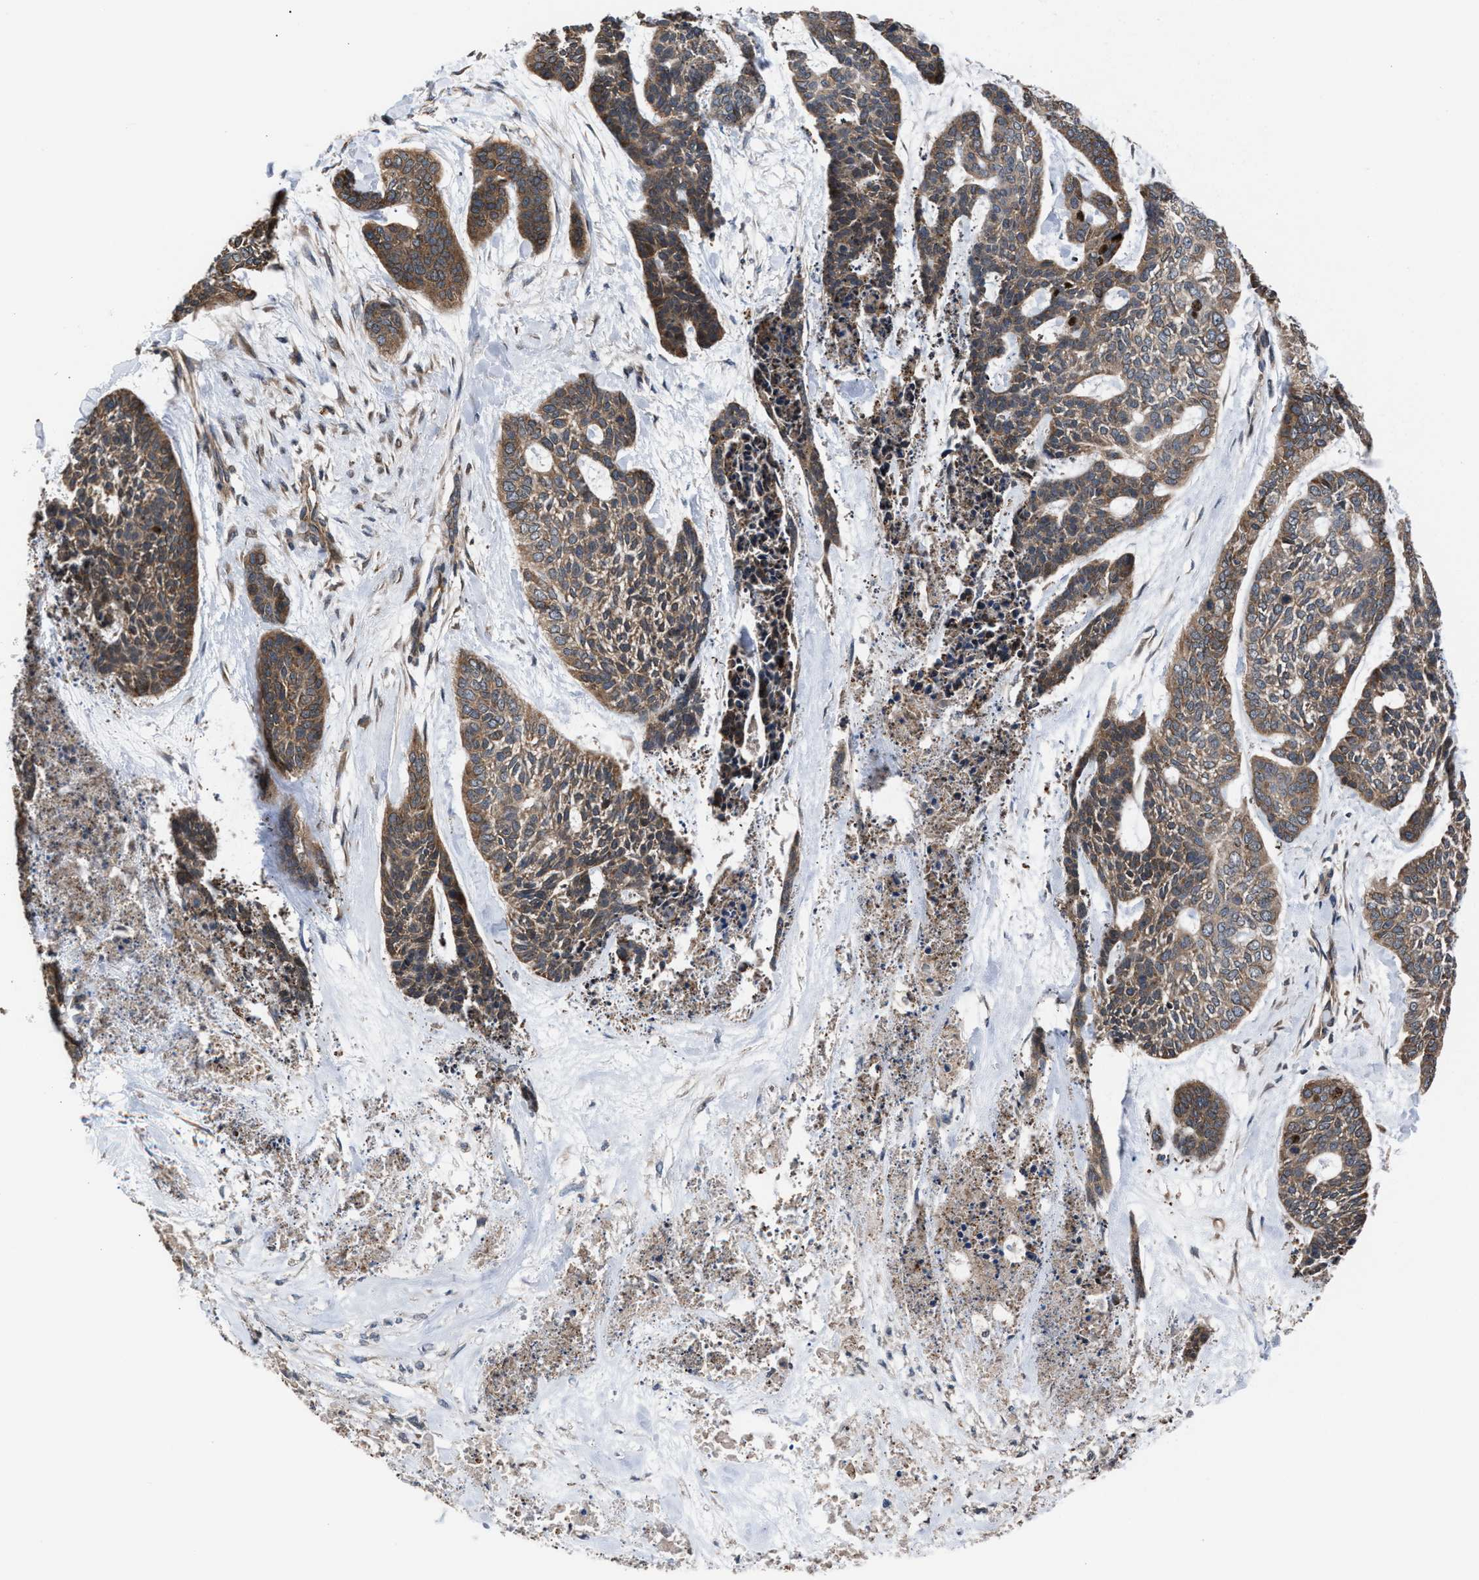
{"staining": {"intensity": "moderate", "quantity": ">75%", "location": "cytoplasmic/membranous"}, "tissue": "skin cancer", "cell_type": "Tumor cells", "image_type": "cancer", "snomed": [{"axis": "morphology", "description": "Basal cell carcinoma"}, {"axis": "topography", "description": "Skin"}], "caption": "Human basal cell carcinoma (skin) stained with a protein marker demonstrates moderate staining in tumor cells.", "gene": "TP53BP2", "patient": {"sex": "female", "age": 64}}